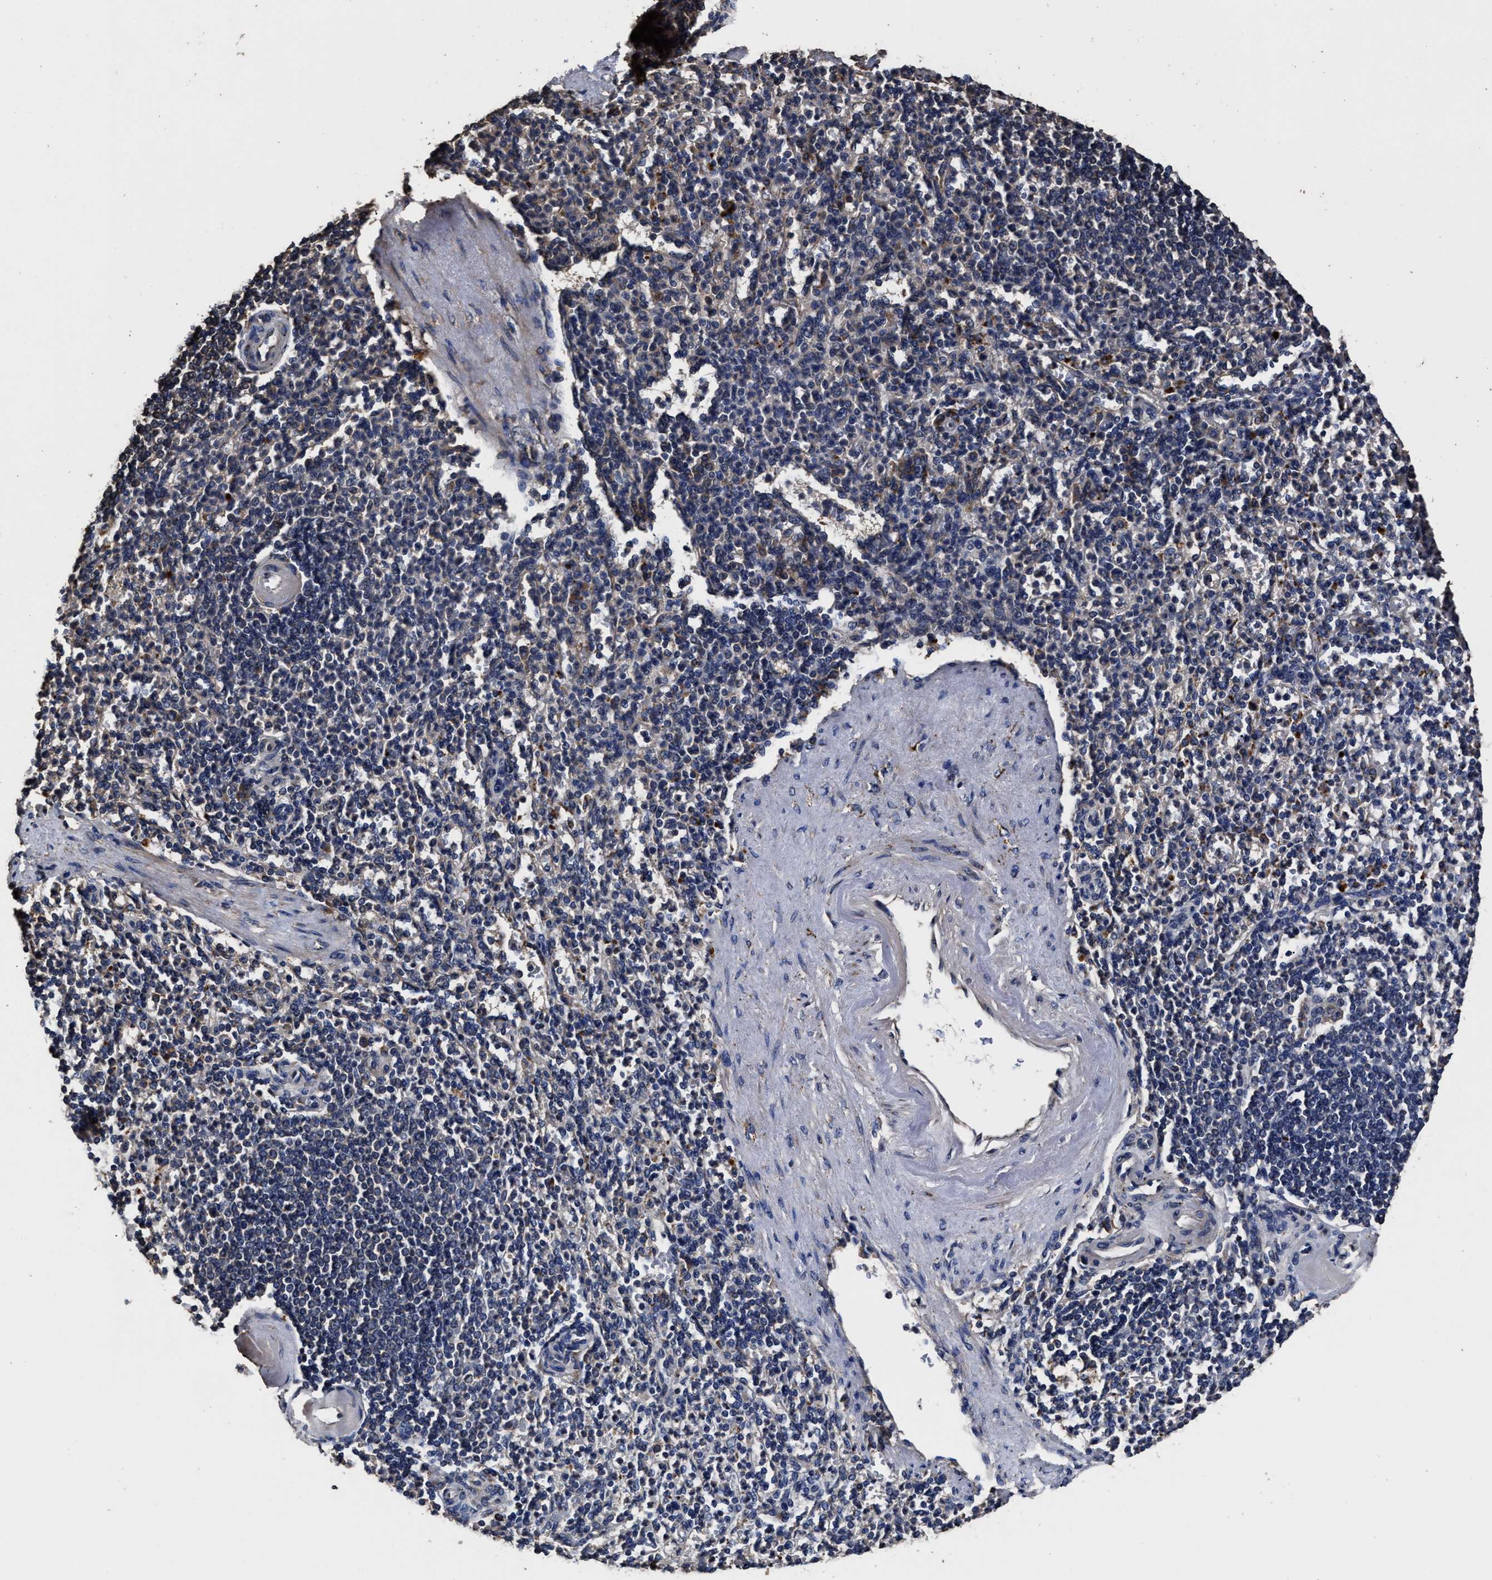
{"staining": {"intensity": "negative", "quantity": "none", "location": "none"}, "tissue": "spleen", "cell_type": "Cells in red pulp", "image_type": "normal", "snomed": [{"axis": "morphology", "description": "Normal tissue, NOS"}, {"axis": "topography", "description": "Spleen"}], "caption": "IHC of unremarkable spleen exhibits no expression in cells in red pulp.", "gene": "PPM1K", "patient": {"sex": "female", "age": 74}}